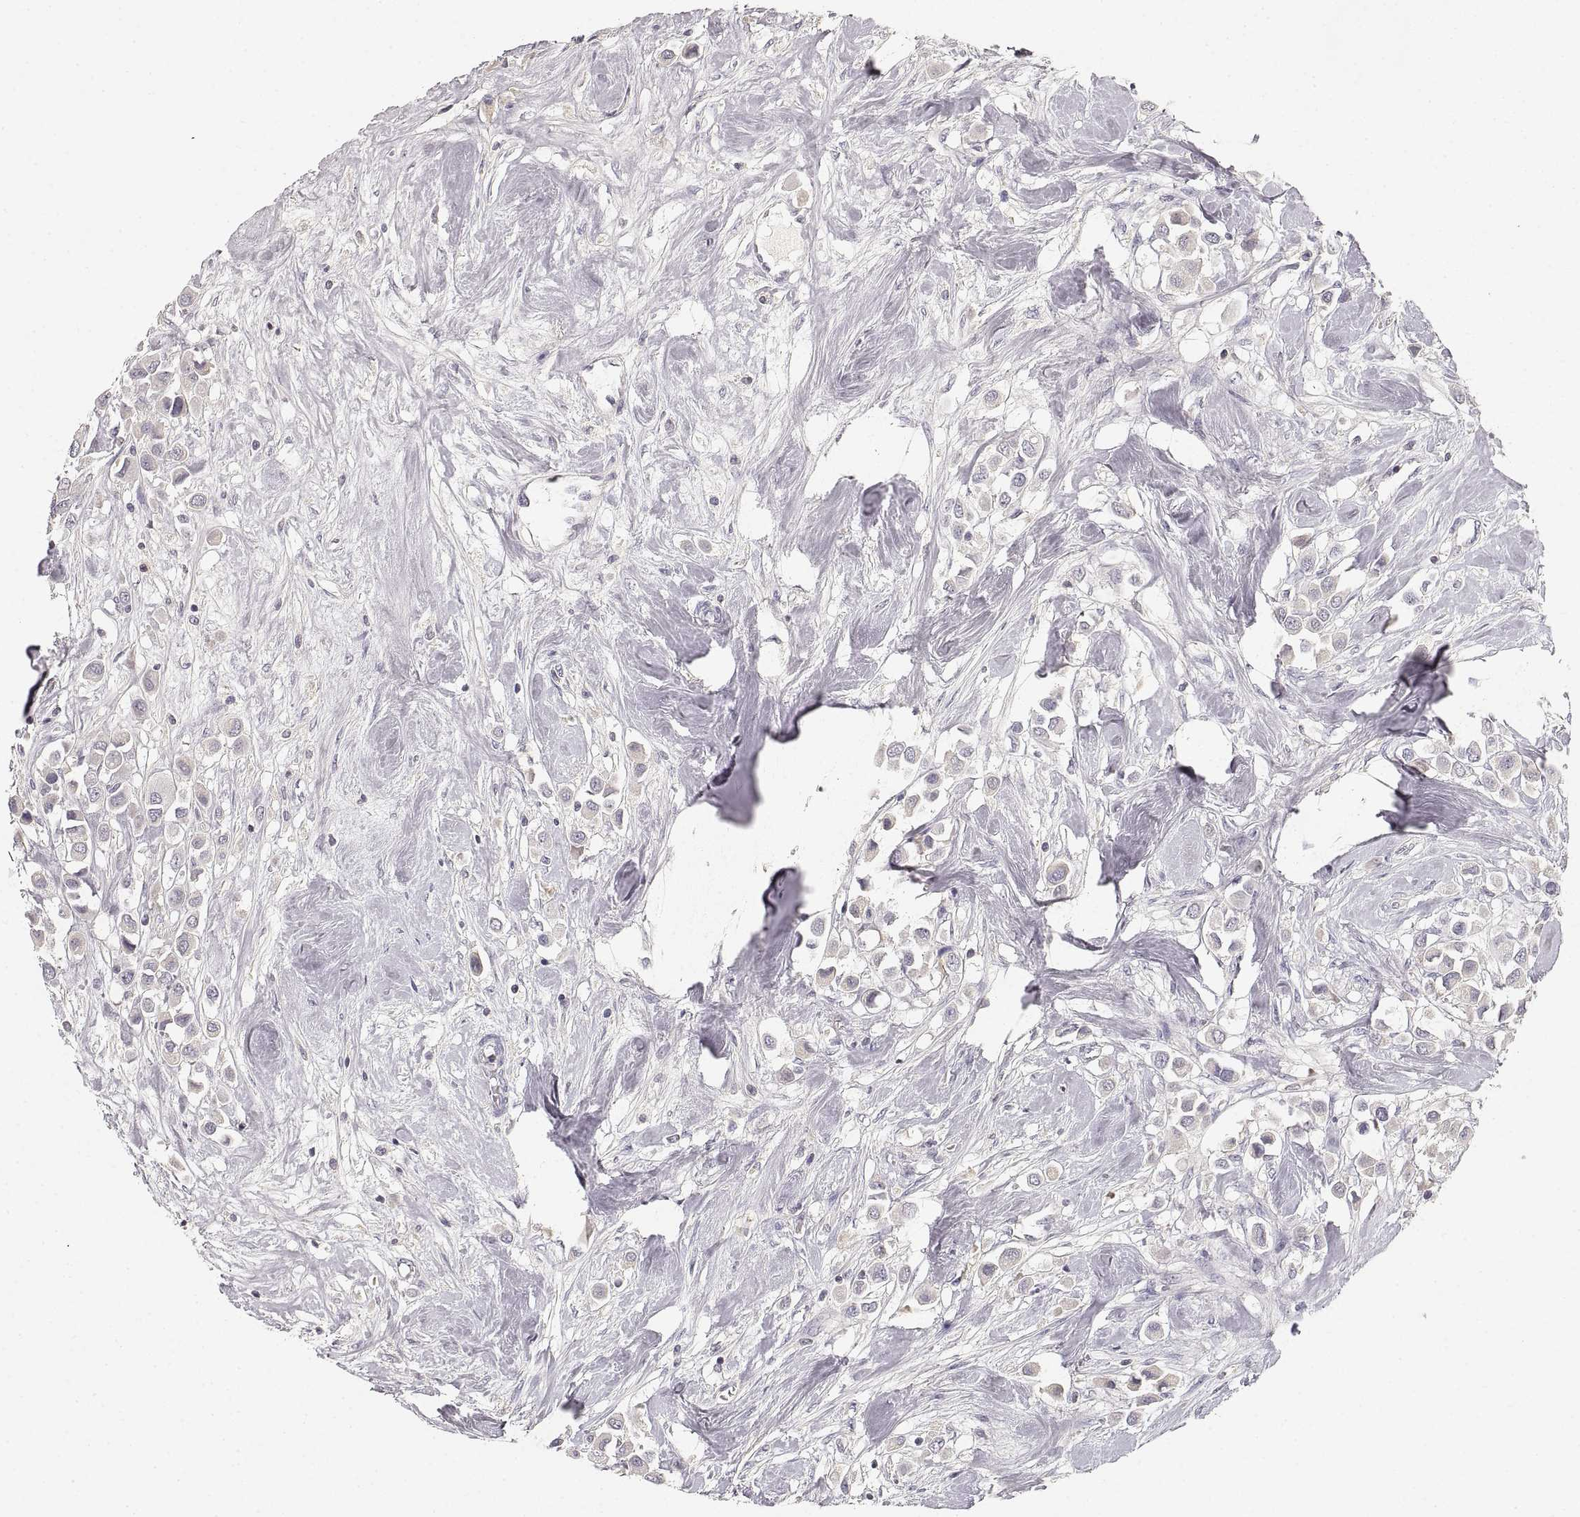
{"staining": {"intensity": "negative", "quantity": "none", "location": "none"}, "tissue": "breast cancer", "cell_type": "Tumor cells", "image_type": "cancer", "snomed": [{"axis": "morphology", "description": "Duct carcinoma"}, {"axis": "topography", "description": "Breast"}], "caption": "A high-resolution image shows immunohistochemistry (IHC) staining of breast cancer (intraductal carcinoma), which reveals no significant staining in tumor cells. Brightfield microscopy of immunohistochemistry (IHC) stained with DAB (brown) and hematoxylin (blue), captured at high magnification.", "gene": "RUNDC3A", "patient": {"sex": "female", "age": 61}}